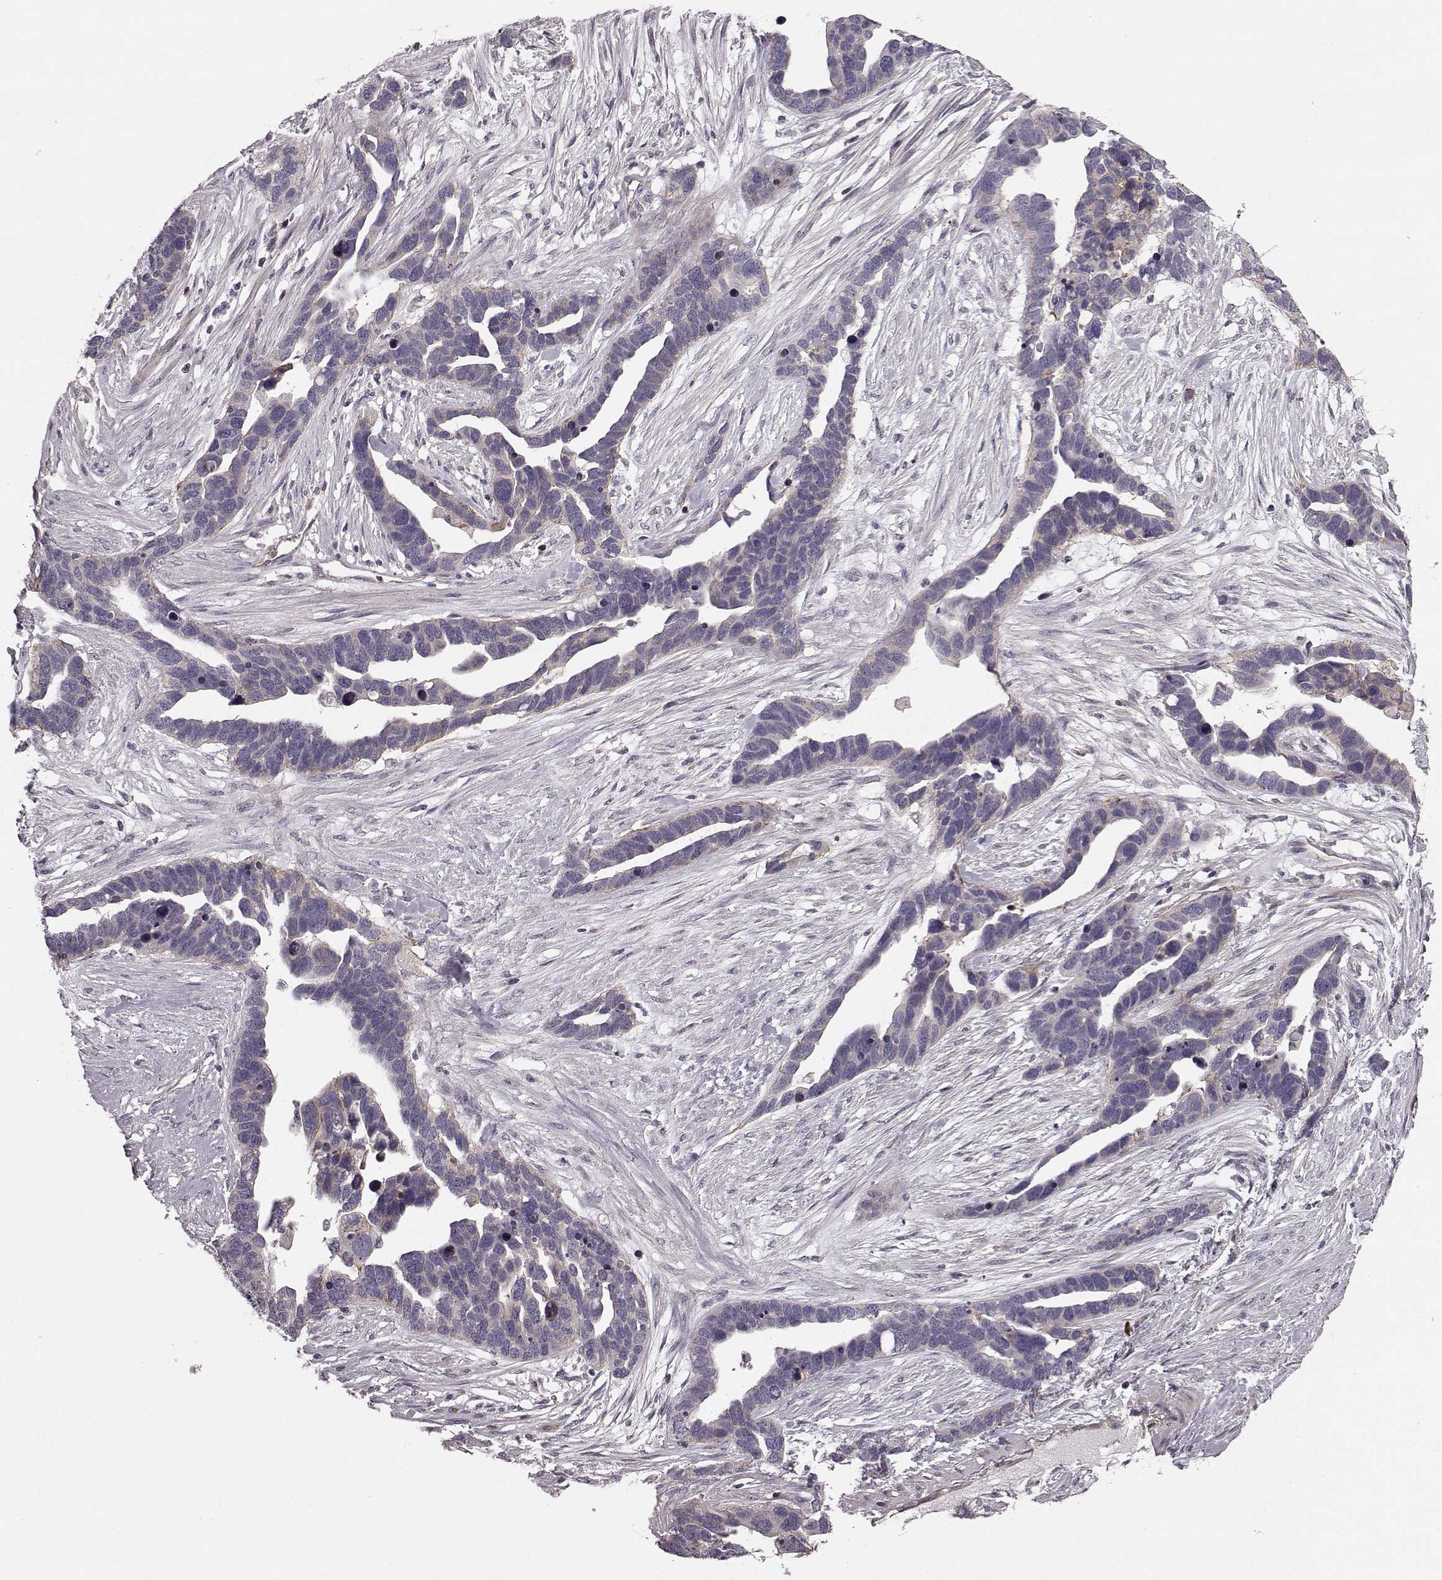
{"staining": {"intensity": "negative", "quantity": "none", "location": "none"}, "tissue": "ovarian cancer", "cell_type": "Tumor cells", "image_type": "cancer", "snomed": [{"axis": "morphology", "description": "Cystadenocarcinoma, serous, NOS"}, {"axis": "topography", "description": "Ovary"}], "caption": "IHC histopathology image of ovarian serous cystadenocarcinoma stained for a protein (brown), which reveals no positivity in tumor cells.", "gene": "SLC22A18", "patient": {"sex": "female", "age": 54}}